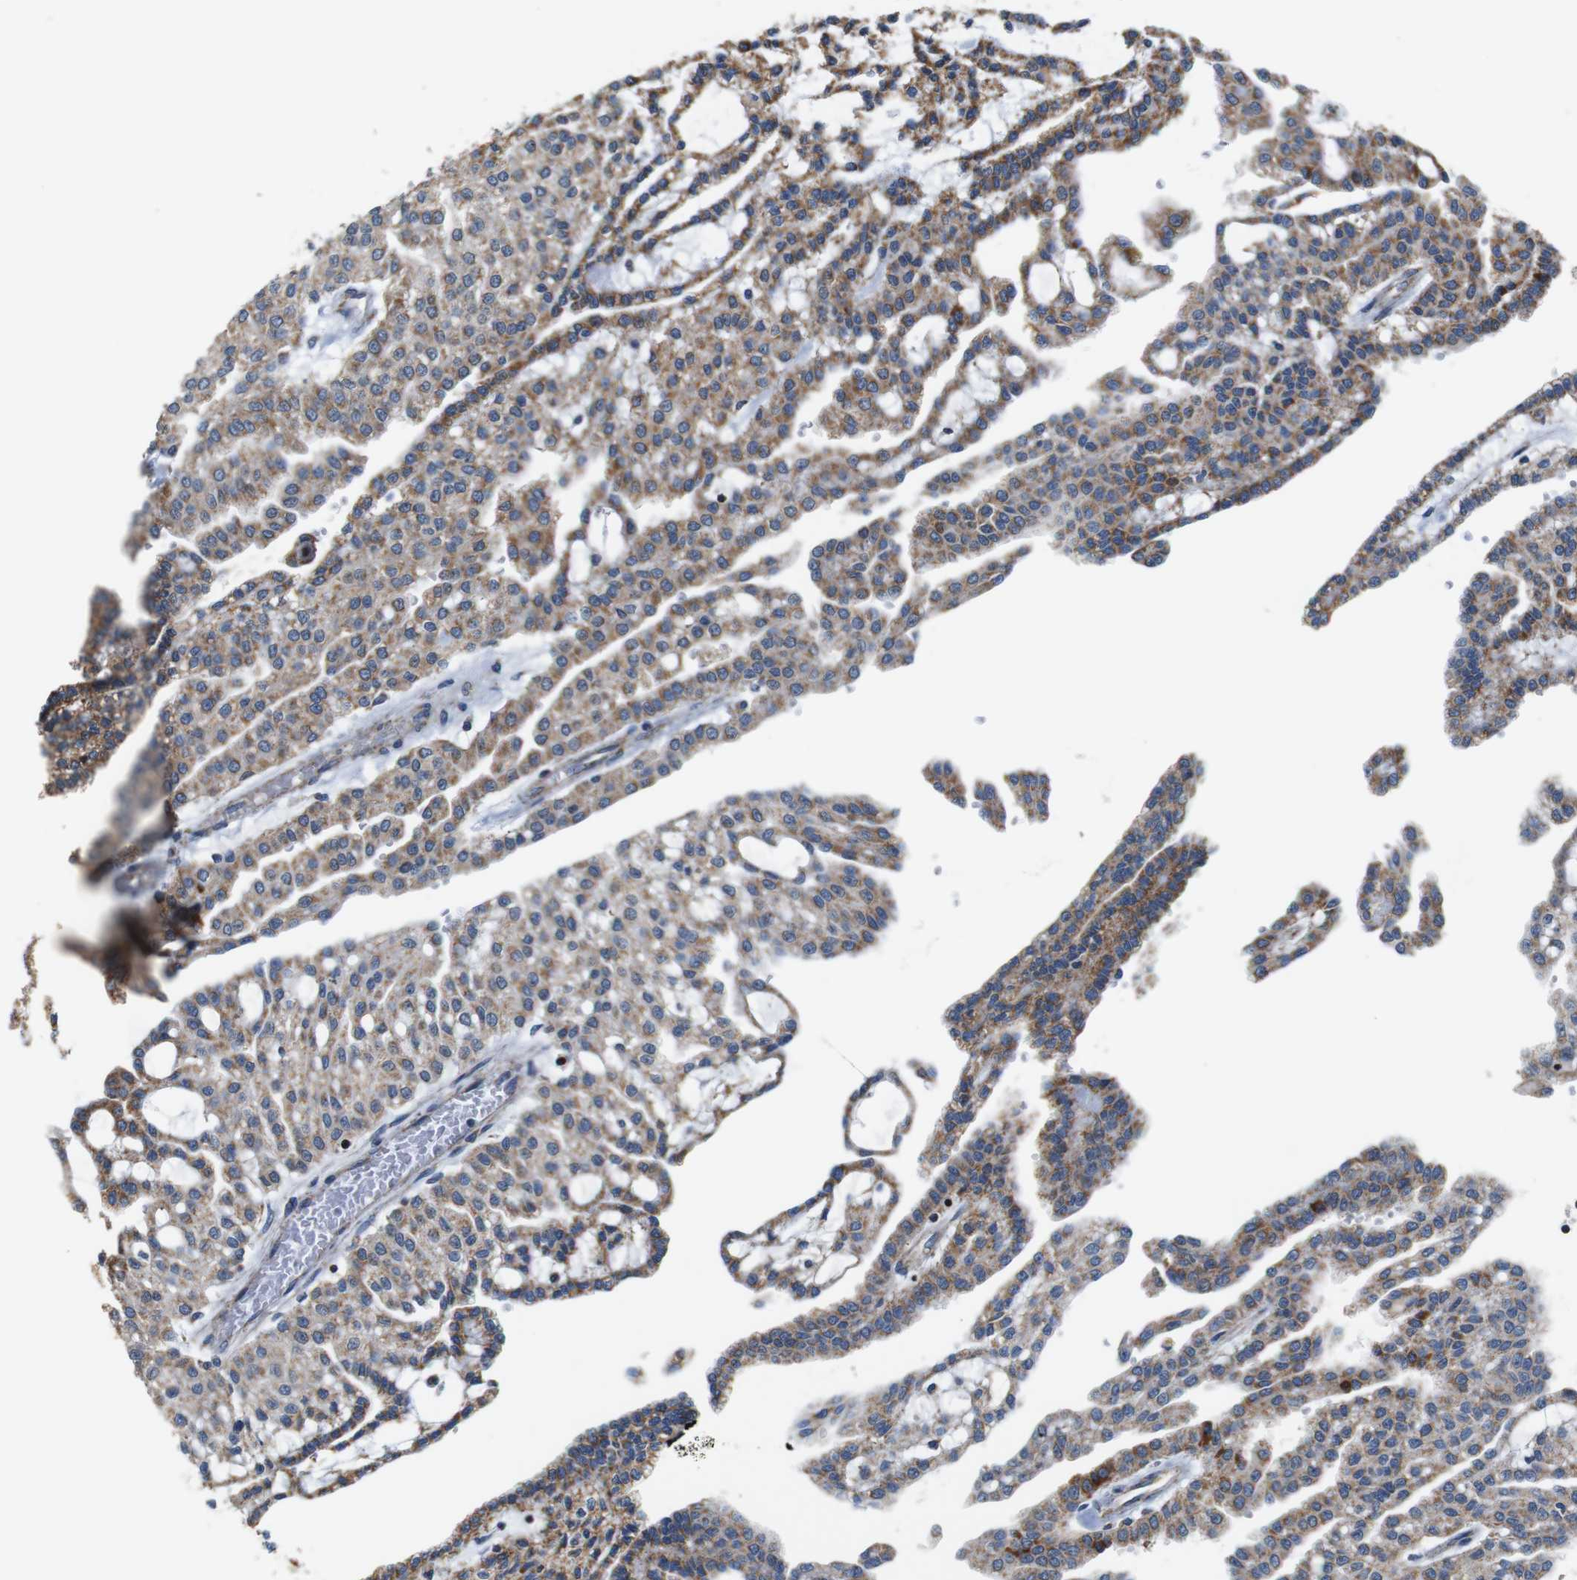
{"staining": {"intensity": "moderate", "quantity": ">75%", "location": "cytoplasmic/membranous"}, "tissue": "renal cancer", "cell_type": "Tumor cells", "image_type": "cancer", "snomed": [{"axis": "morphology", "description": "Adenocarcinoma, NOS"}, {"axis": "topography", "description": "Kidney"}], "caption": "The image reveals immunohistochemical staining of renal cancer (adenocarcinoma). There is moderate cytoplasmic/membranous staining is appreciated in approximately >75% of tumor cells.", "gene": "LRP4", "patient": {"sex": "male", "age": 63}}